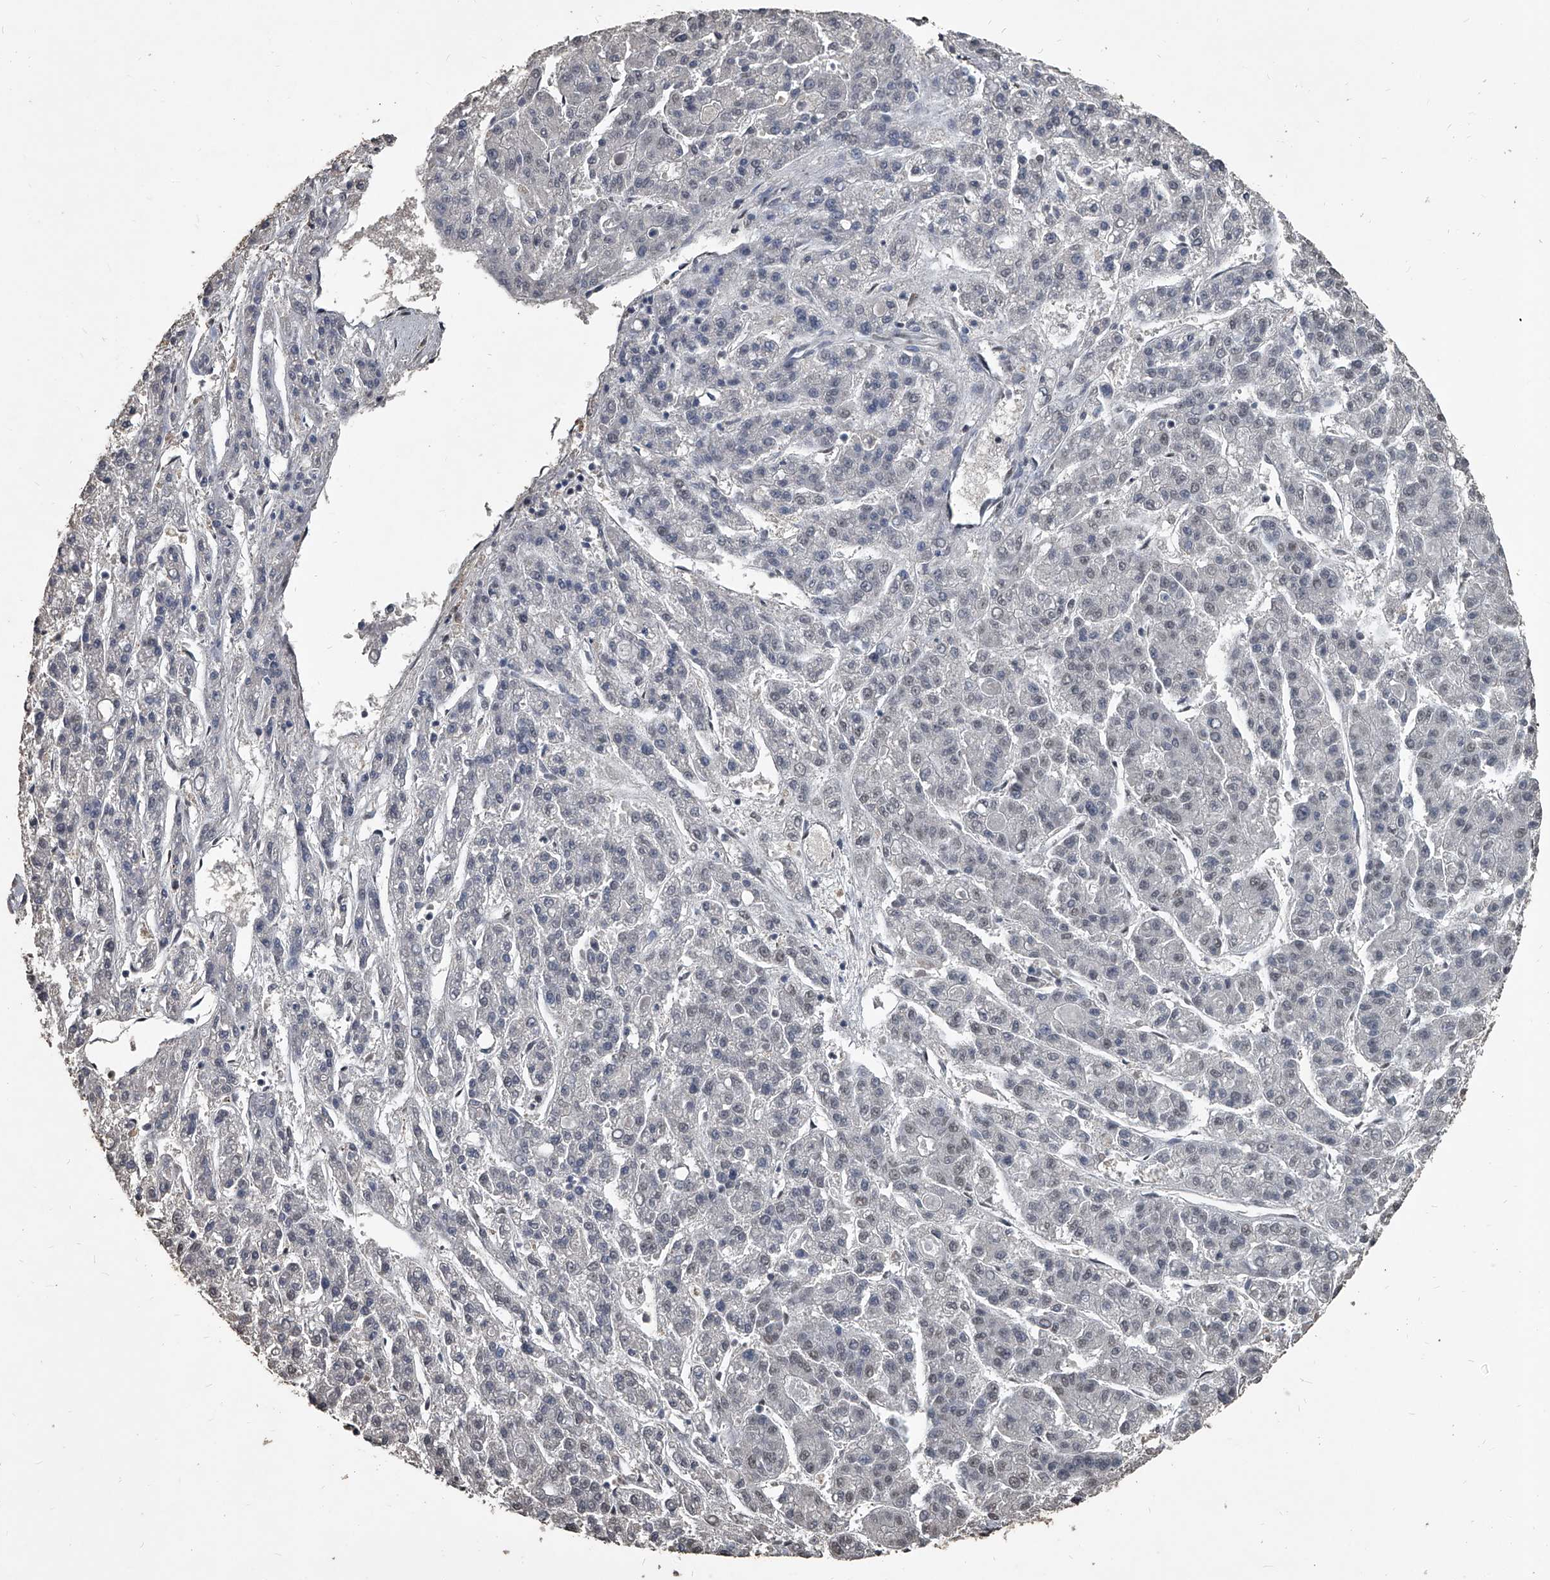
{"staining": {"intensity": "negative", "quantity": "none", "location": "none"}, "tissue": "liver cancer", "cell_type": "Tumor cells", "image_type": "cancer", "snomed": [{"axis": "morphology", "description": "Carcinoma, Hepatocellular, NOS"}, {"axis": "topography", "description": "Liver"}], "caption": "This is an immunohistochemistry (IHC) photomicrograph of liver cancer. There is no expression in tumor cells.", "gene": "MATR3", "patient": {"sex": "male", "age": 70}}